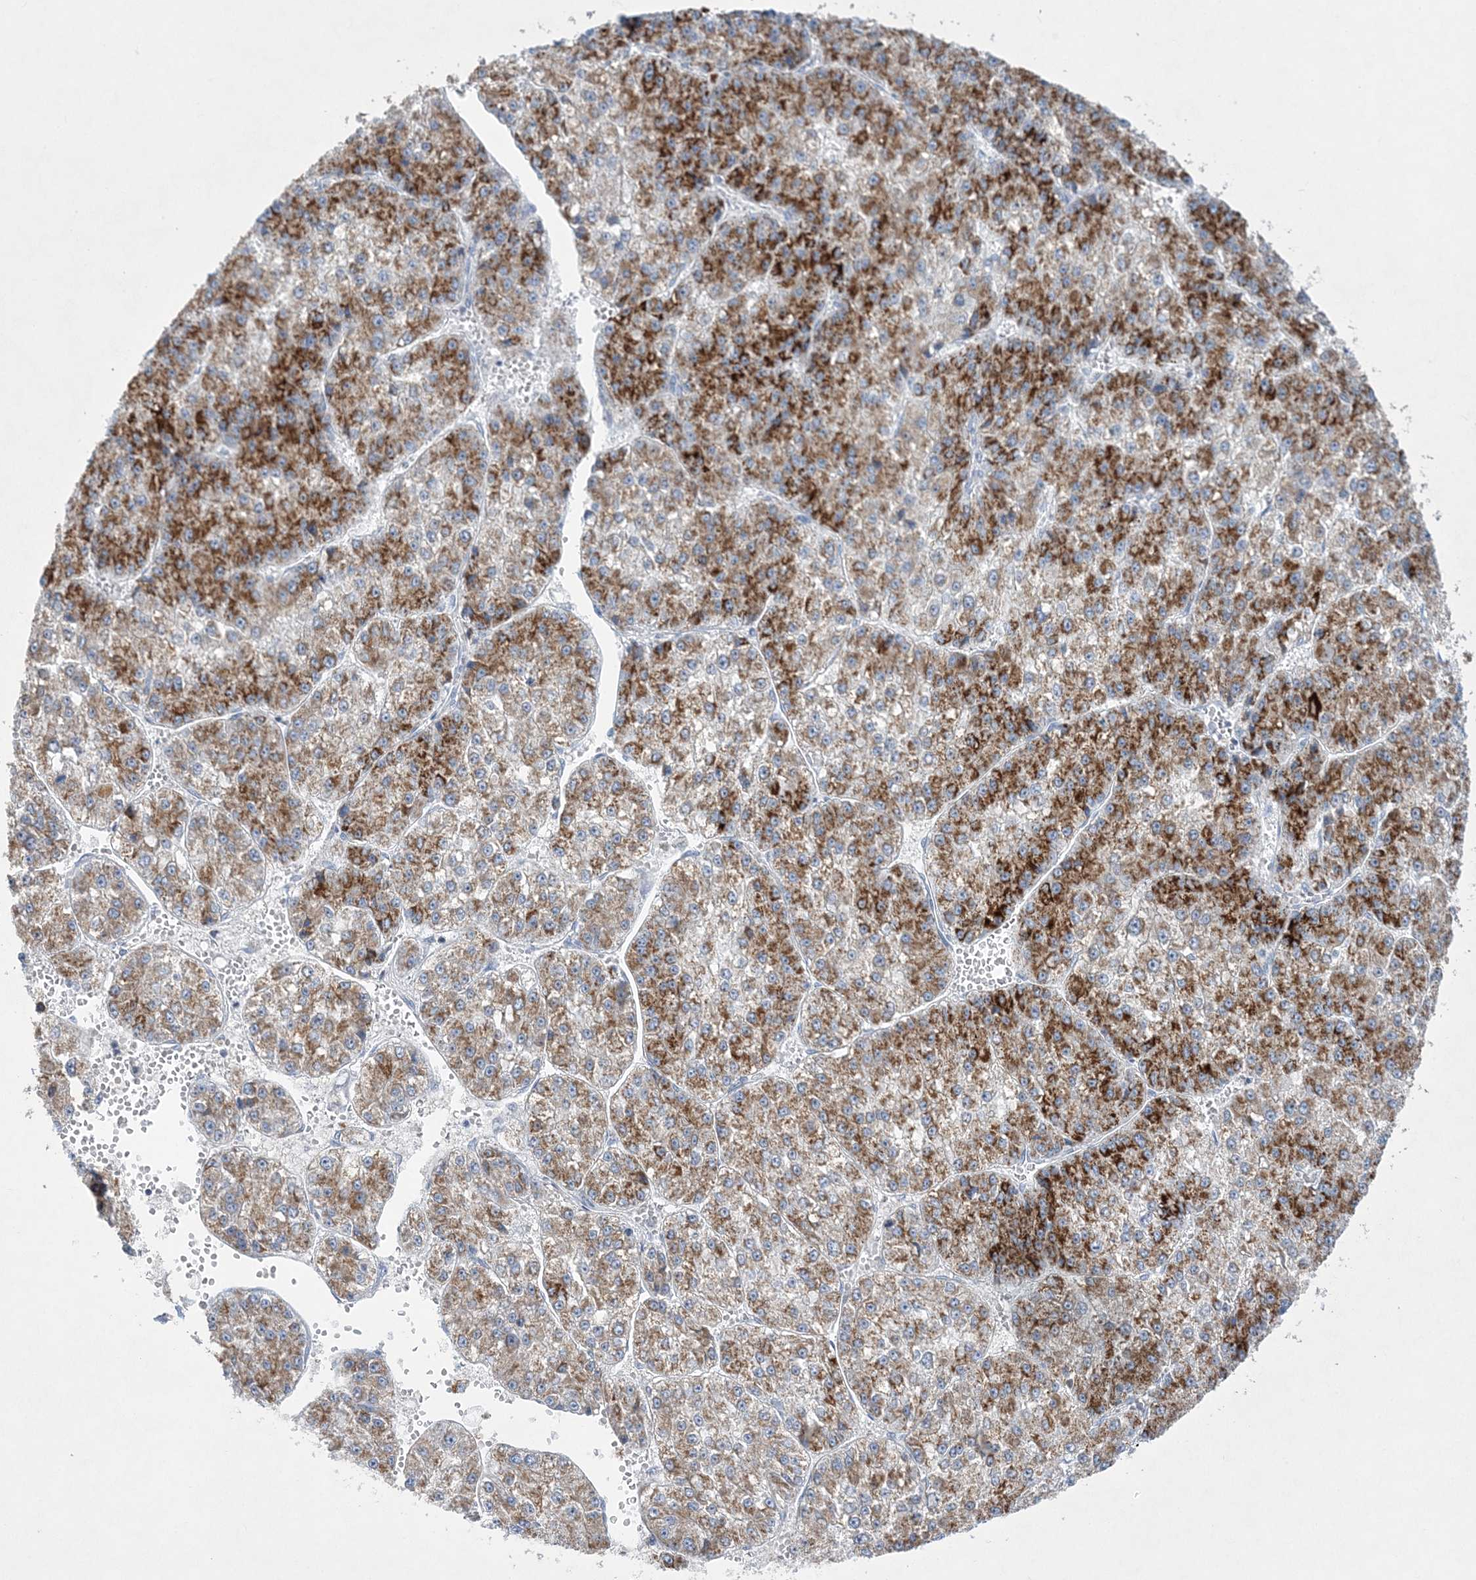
{"staining": {"intensity": "strong", "quantity": "25%-75%", "location": "cytoplasmic/membranous"}, "tissue": "liver cancer", "cell_type": "Tumor cells", "image_type": "cancer", "snomed": [{"axis": "morphology", "description": "Carcinoma, Hepatocellular, NOS"}, {"axis": "topography", "description": "Liver"}], "caption": "Human liver cancer stained for a protein (brown) displays strong cytoplasmic/membranous positive expression in about 25%-75% of tumor cells.", "gene": "TBC1D7", "patient": {"sex": "female", "age": 73}}